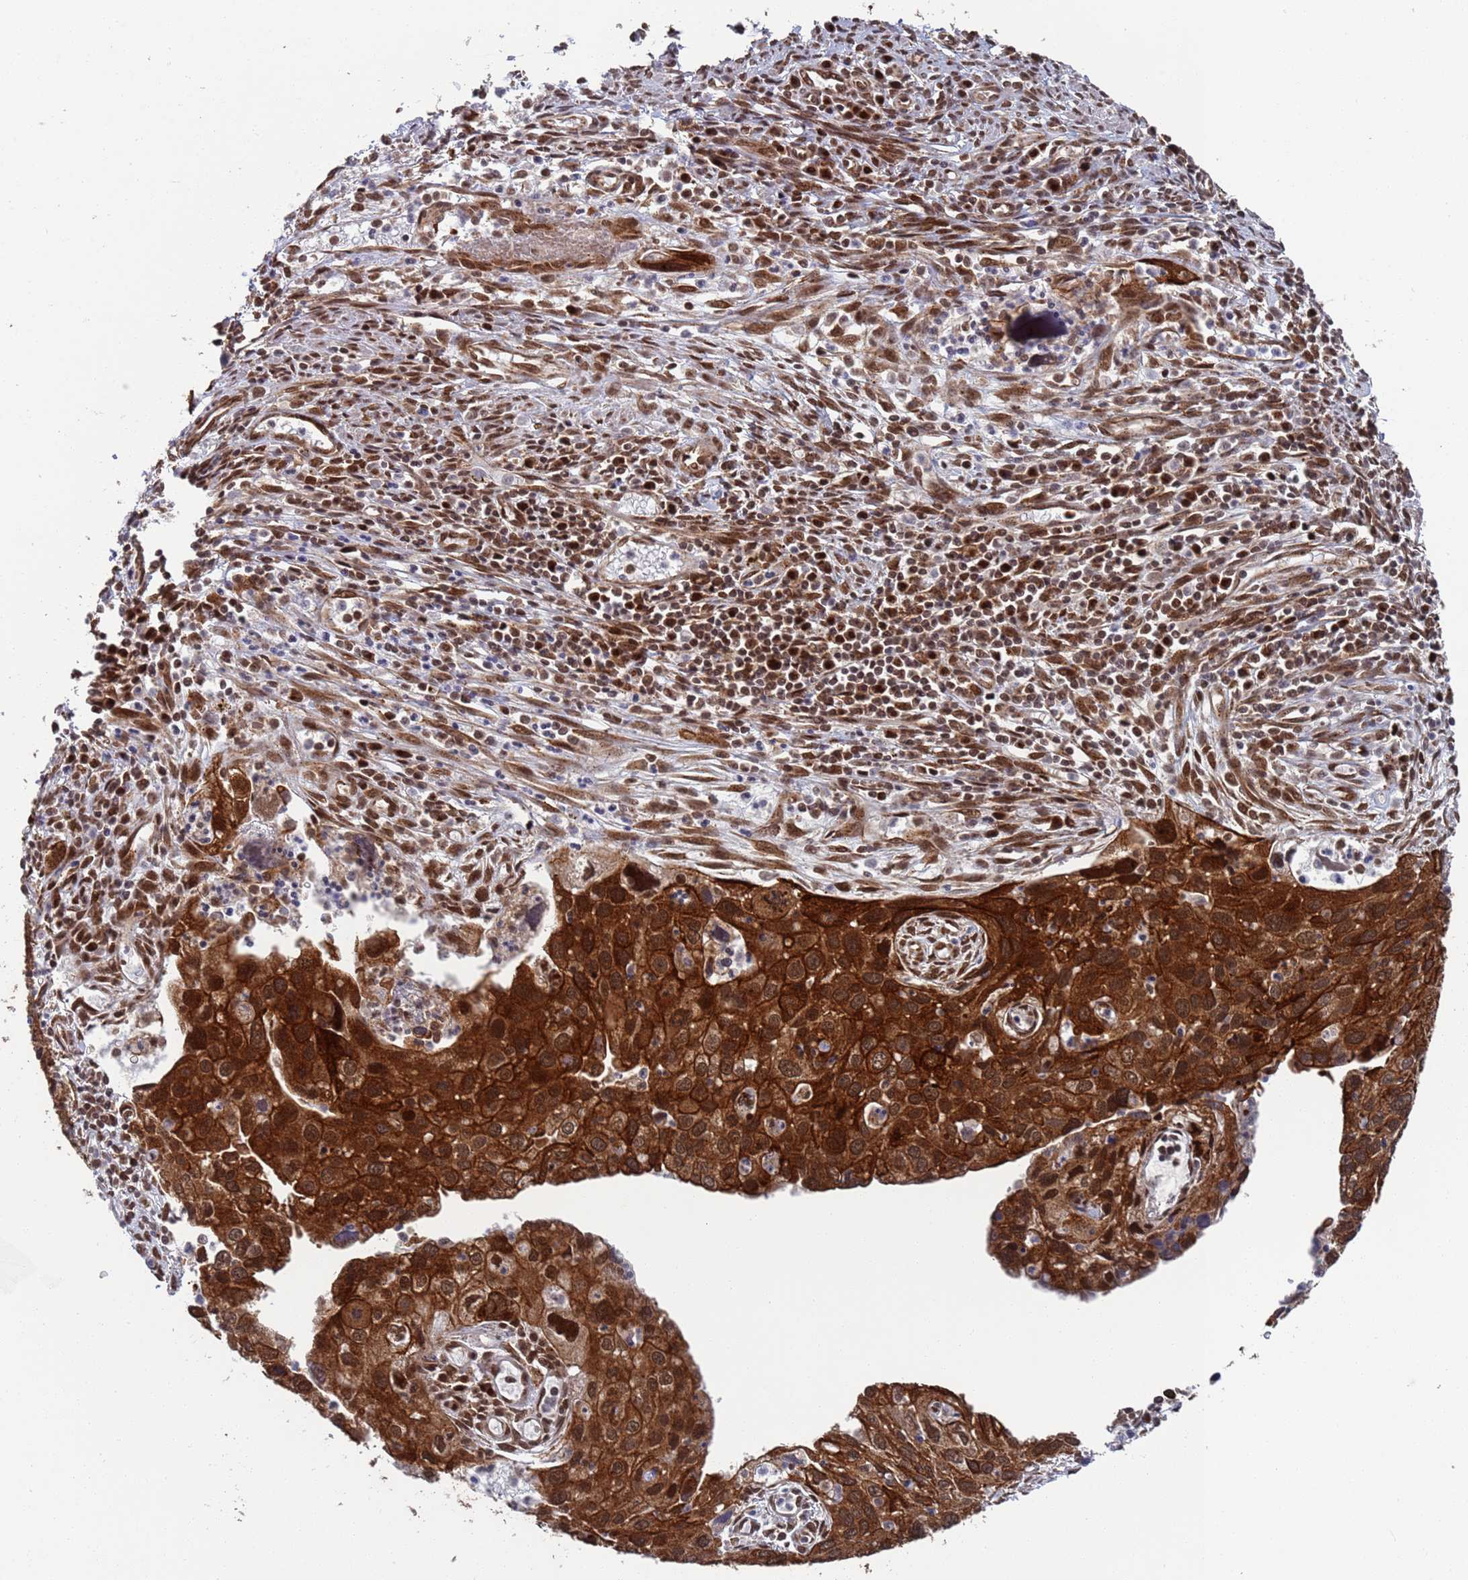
{"staining": {"intensity": "strong", "quantity": ">75%", "location": "cytoplasmic/membranous,nuclear"}, "tissue": "cervical cancer", "cell_type": "Tumor cells", "image_type": "cancer", "snomed": [{"axis": "morphology", "description": "Squamous cell carcinoma, NOS"}, {"axis": "topography", "description": "Cervix"}], "caption": "The image reveals immunohistochemical staining of cervical cancer (squamous cell carcinoma). There is strong cytoplasmic/membranous and nuclear expression is seen in about >75% of tumor cells. (brown staining indicates protein expression, while blue staining denotes nuclei).", "gene": "FUBP3", "patient": {"sex": "female", "age": 55}}